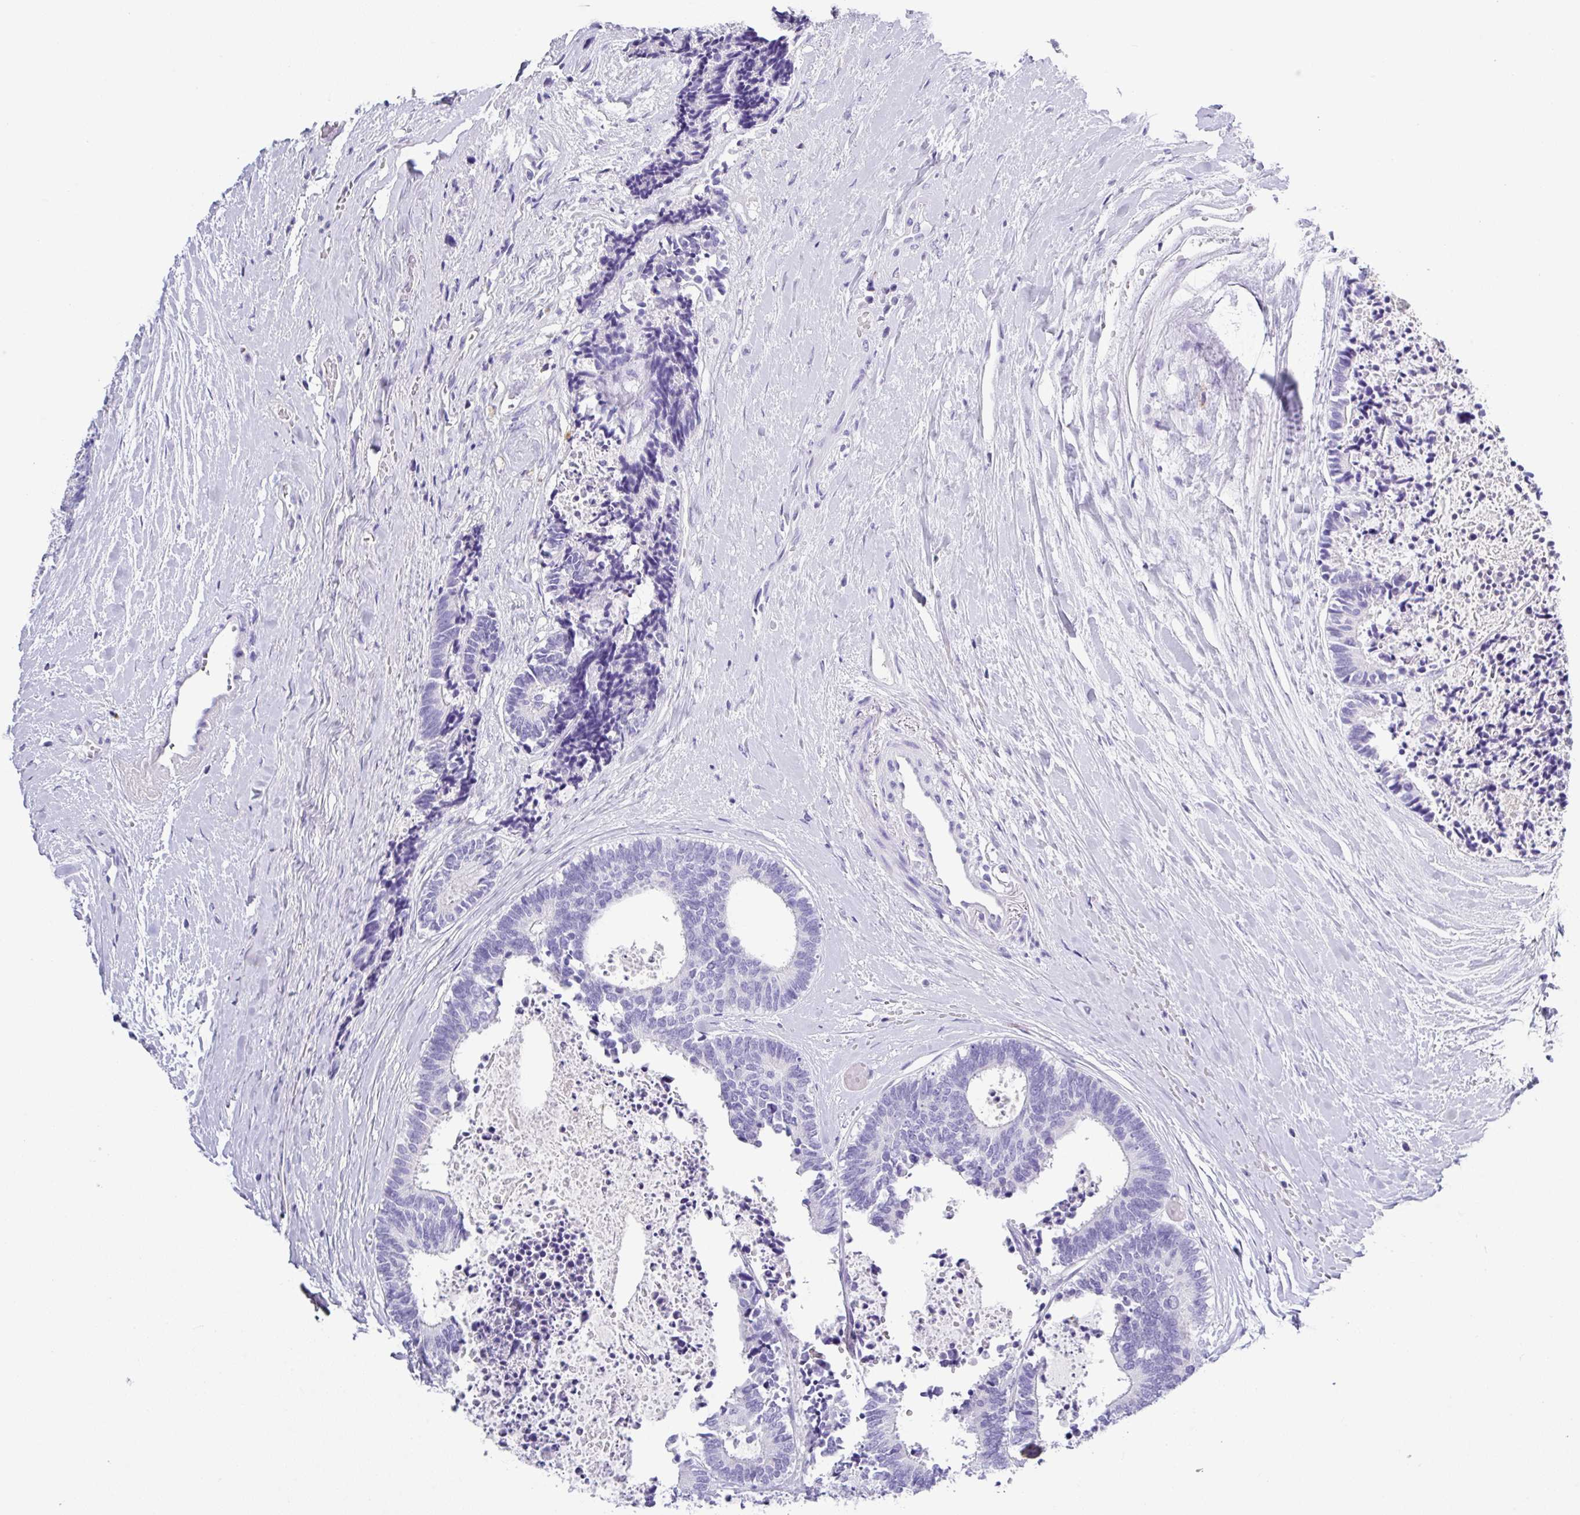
{"staining": {"intensity": "negative", "quantity": "none", "location": "none"}, "tissue": "colorectal cancer", "cell_type": "Tumor cells", "image_type": "cancer", "snomed": [{"axis": "morphology", "description": "Adenocarcinoma, NOS"}, {"axis": "topography", "description": "Colon"}, {"axis": "topography", "description": "Rectum"}], "caption": "High magnification brightfield microscopy of colorectal adenocarcinoma stained with DAB (brown) and counterstained with hematoxylin (blue): tumor cells show no significant staining. The staining was performed using DAB (3,3'-diaminobenzidine) to visualize the protein expression in brown, while the nuclei were stained in blue with hematoxylin (Magnification: 20x).", "gene": "ZG16", "patient": {"sex": "male", "age": 57}}